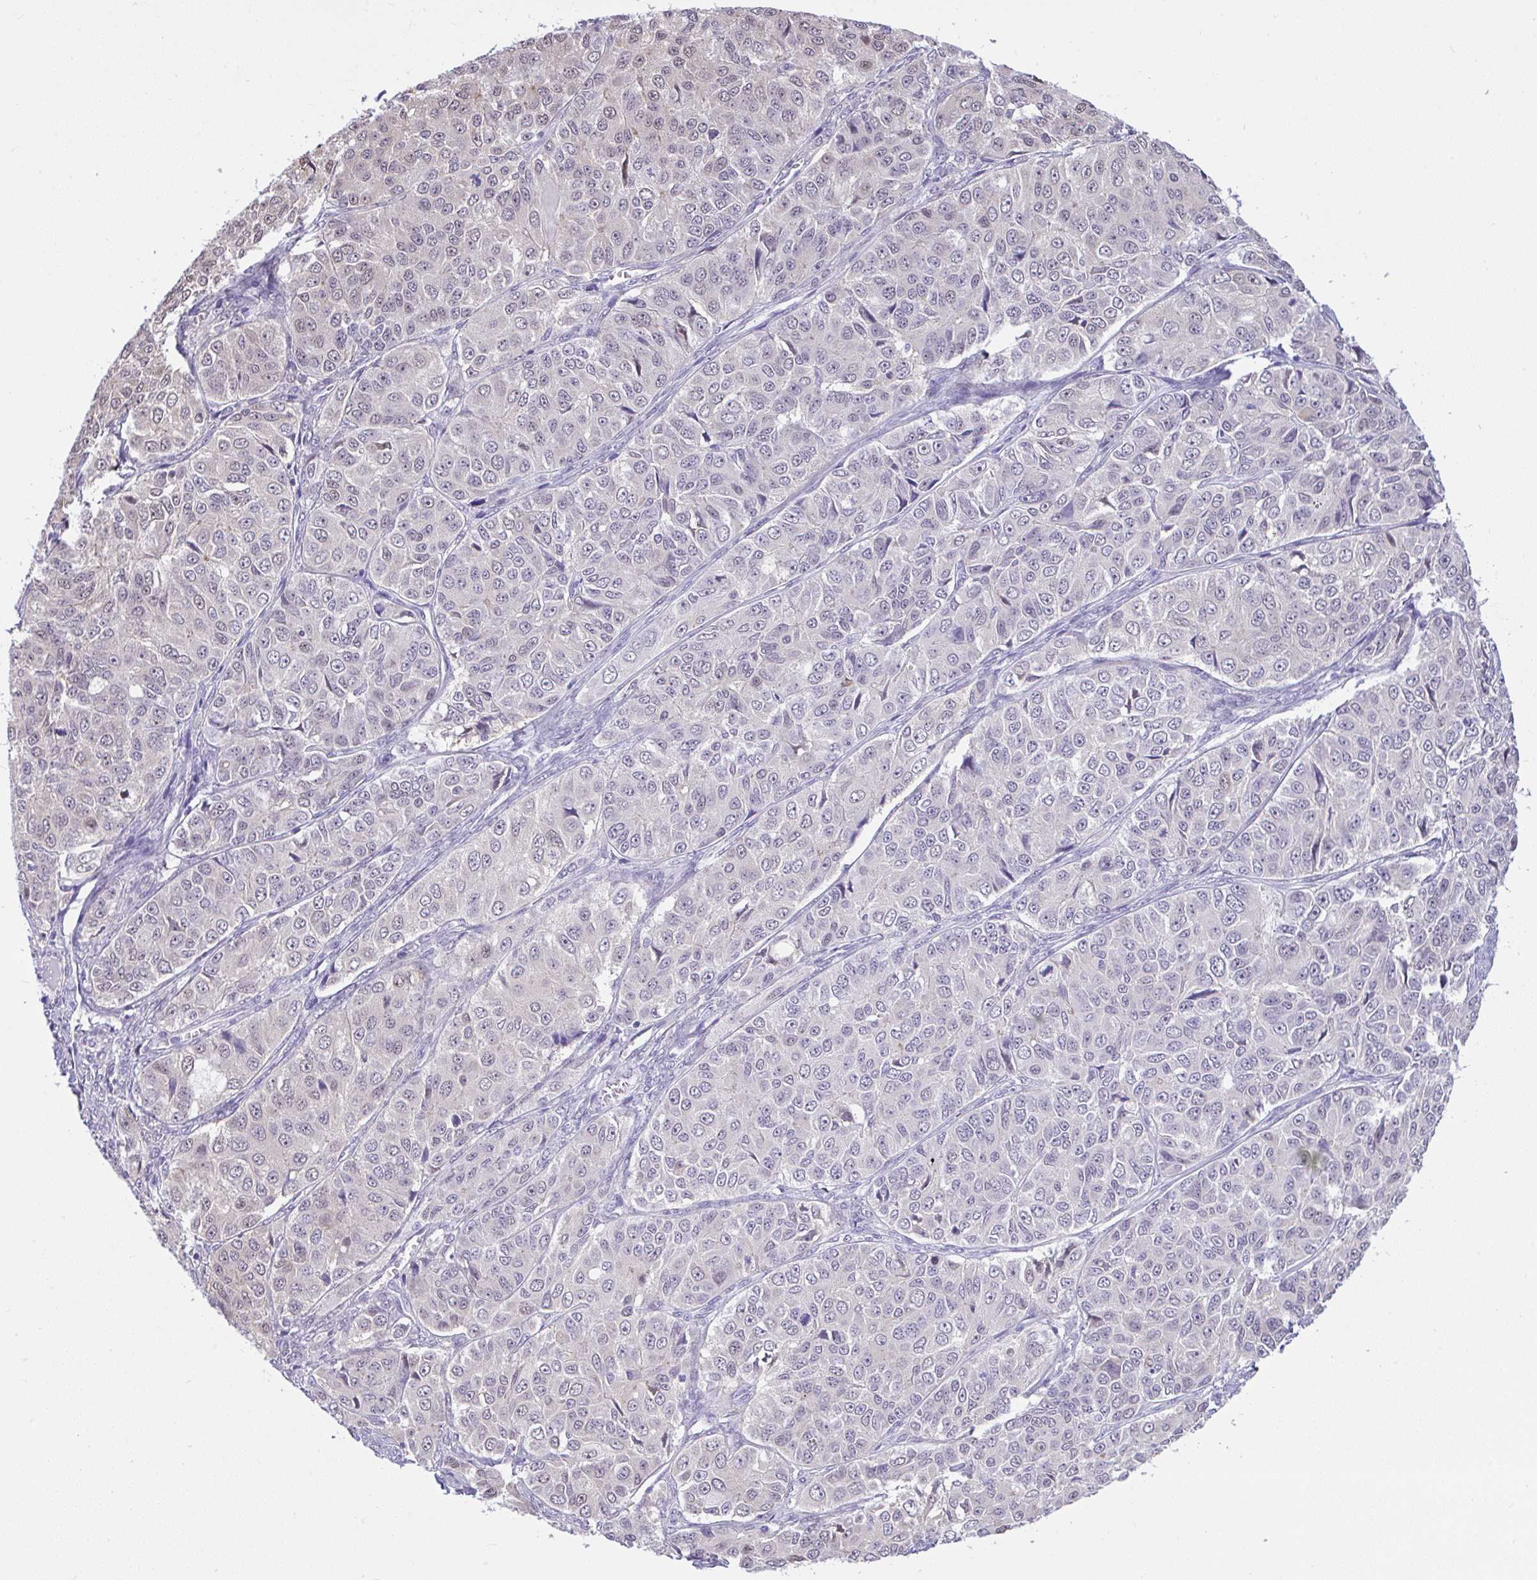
{"staining": {"intensity": "weak", "quantity": "<25%", "location": "nuclear"}, "tissue": "ovarian cancer", "cell_type": "Tumor cells", "image_type": "cancer", "snomed": [{"axis": "morphology", "description": "Carcinoma, endometroid"}, {"axis": "topography", "description": "Ovary"}], "caption": "The immunohistochemistry micrograph has no significant positivity in tumor cells of endometroid carcinoma (ovarian) tissue.", "gene": "ZNF485", "patient": {"sex": "female", "age": 51}}